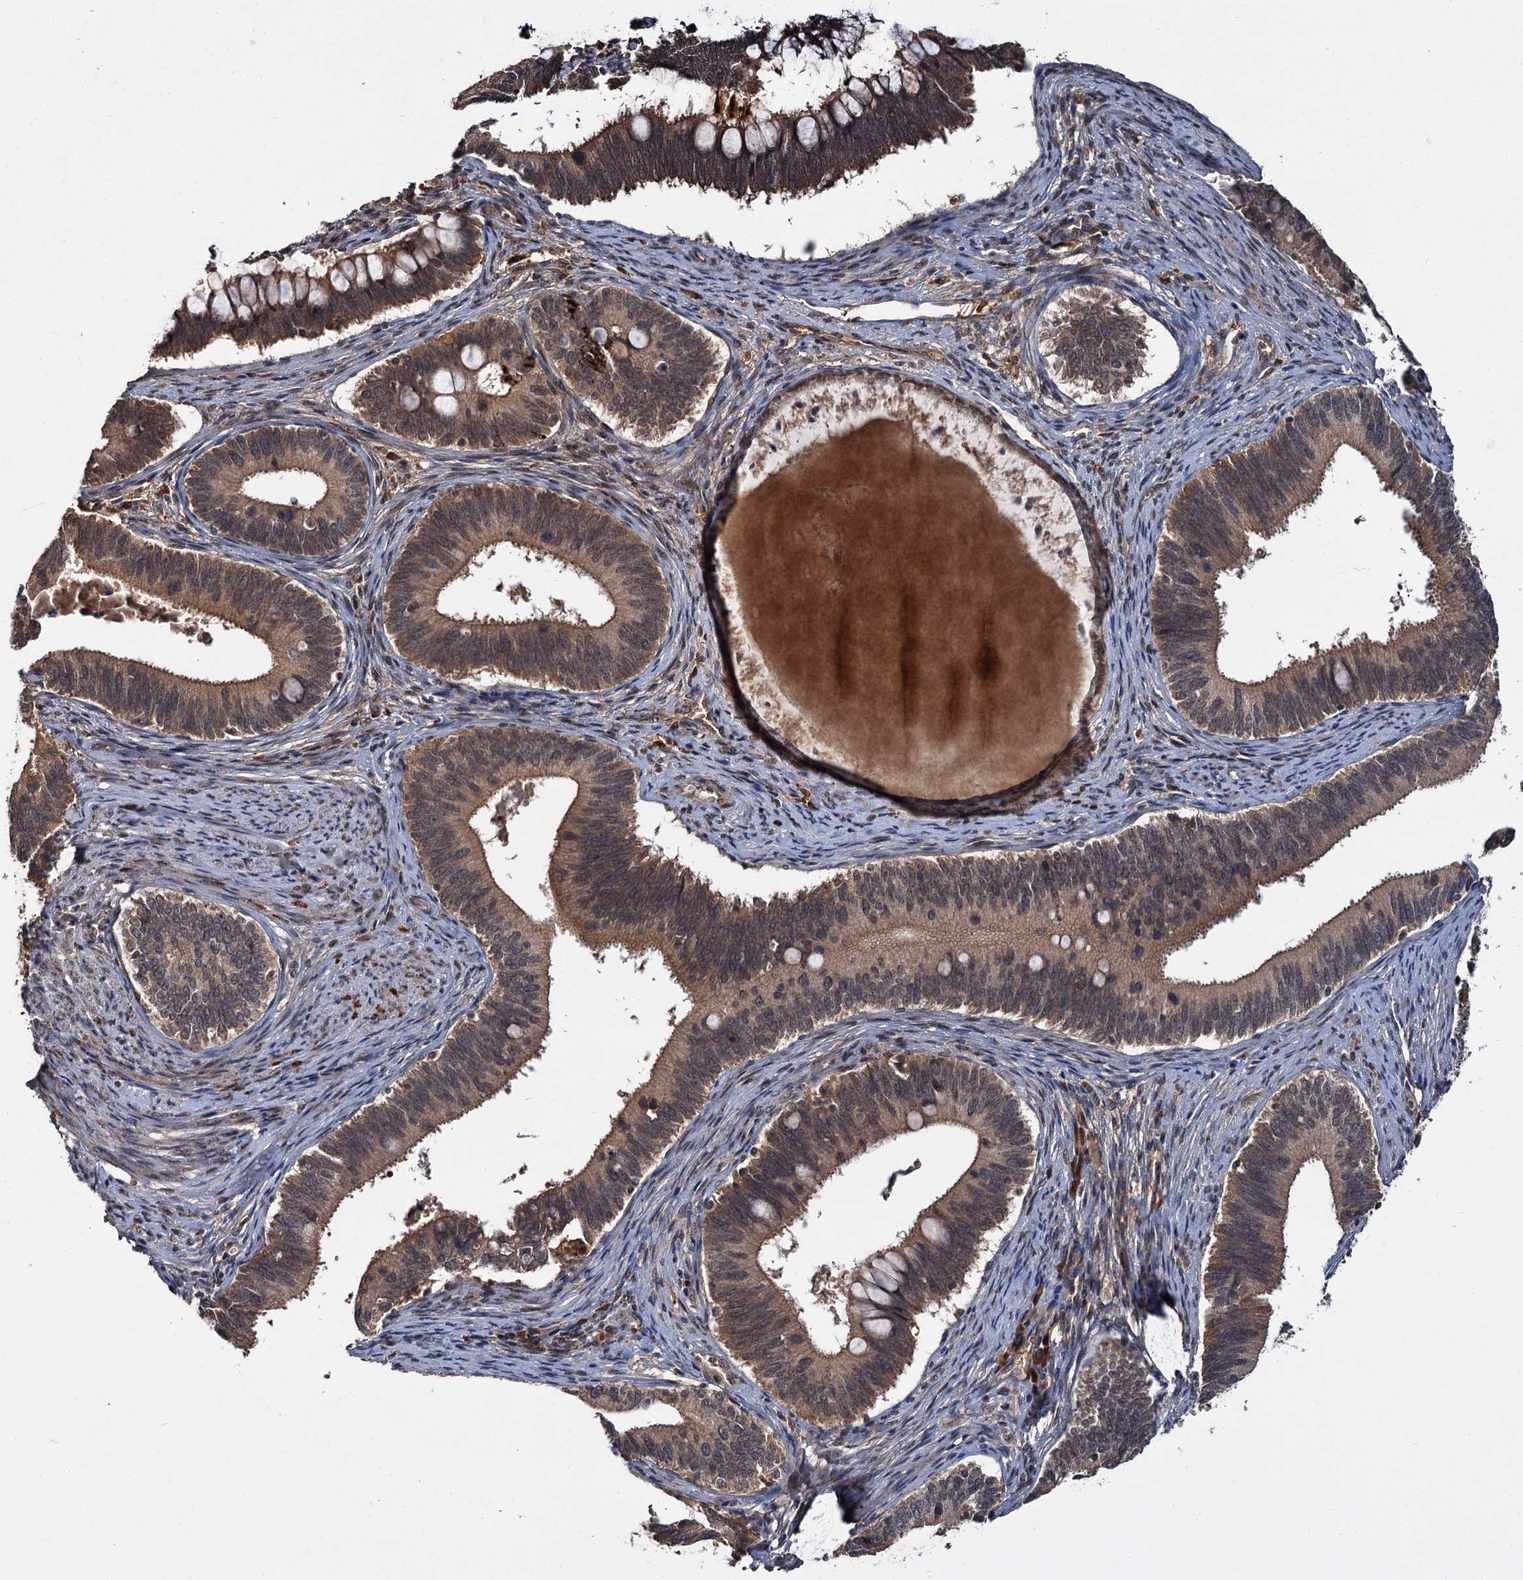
{"staining": {"intensity": "weak", "quantity": ">75%", "location": "cytoplasmic/membranous"}, "tissue": "cervical cancer", "cell_type": "Tumor cells", "image_type": "cancer", "snomed": [{"axis": "morphology", "description": "Adenocarcinoma, NOS"}, {"axis": "topography", "description": "Cervix"}], "caption": "Immunohistochemistry (IHC) of cervical cancer shows low levels of weak cytoplasmic/membranous staining in about >75% of tumor cells. (DAB IHC with brightfield microscopy, high magnification).", "gene": "MBD6", "patient": {"sex": "female", "age": 42}}